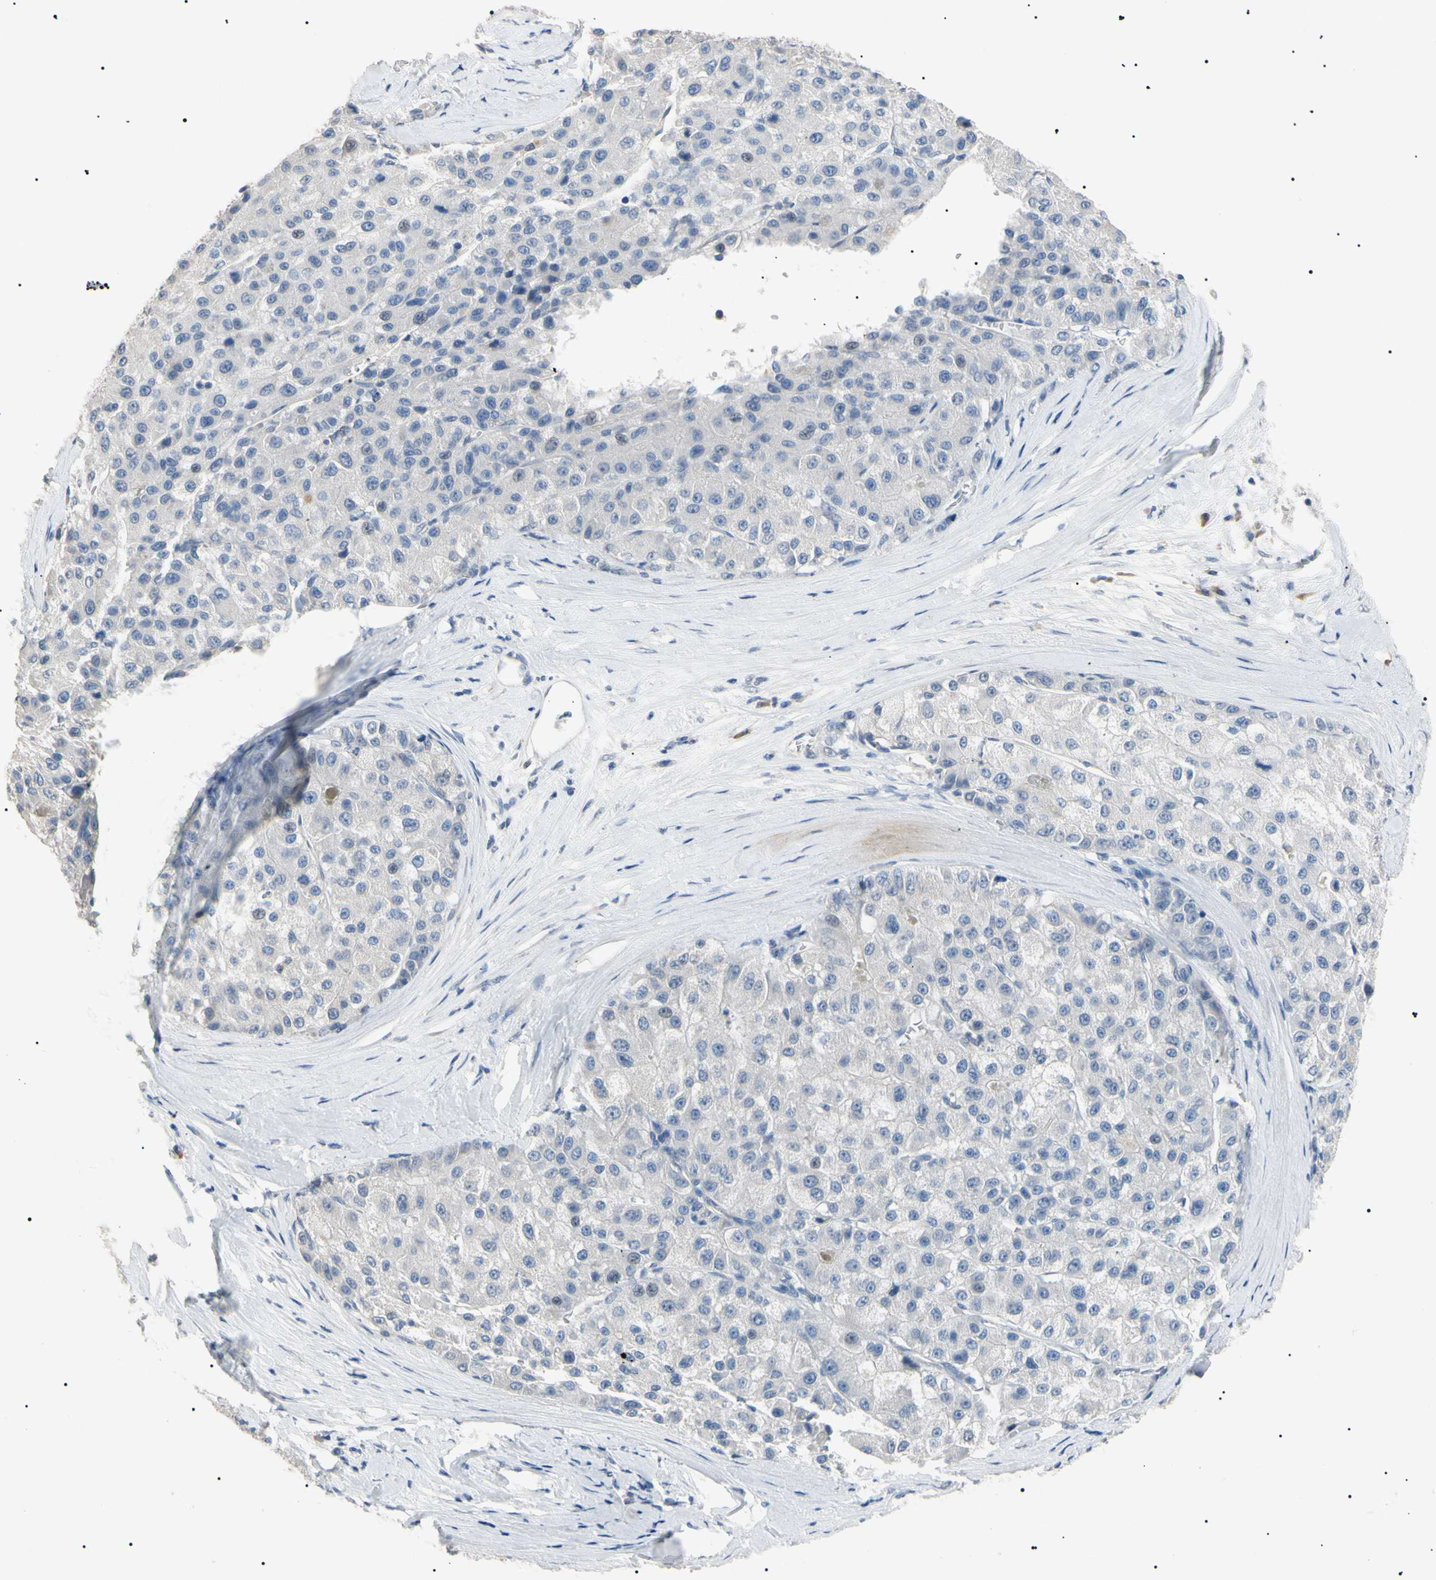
{"staining": {"intensity": "negative", "quantity": "none", "location": "none"}, "tissue": "liver cancer", "cell_type": "Tumor cells", "image_type": "cancer", "snomed": [{"axis": "morphology", "description": "Carcinoma, Hepatocellular, NOS"}, {"axis": "topography", "description": "Liver"}], "caption": "The IHC photomicrograph has no significant staining in tumor cells of liver cancer (hepatocellular carcinoma) tissue.", "gene": "CGB3", "patient": {"sex": "male", "age": 80}}